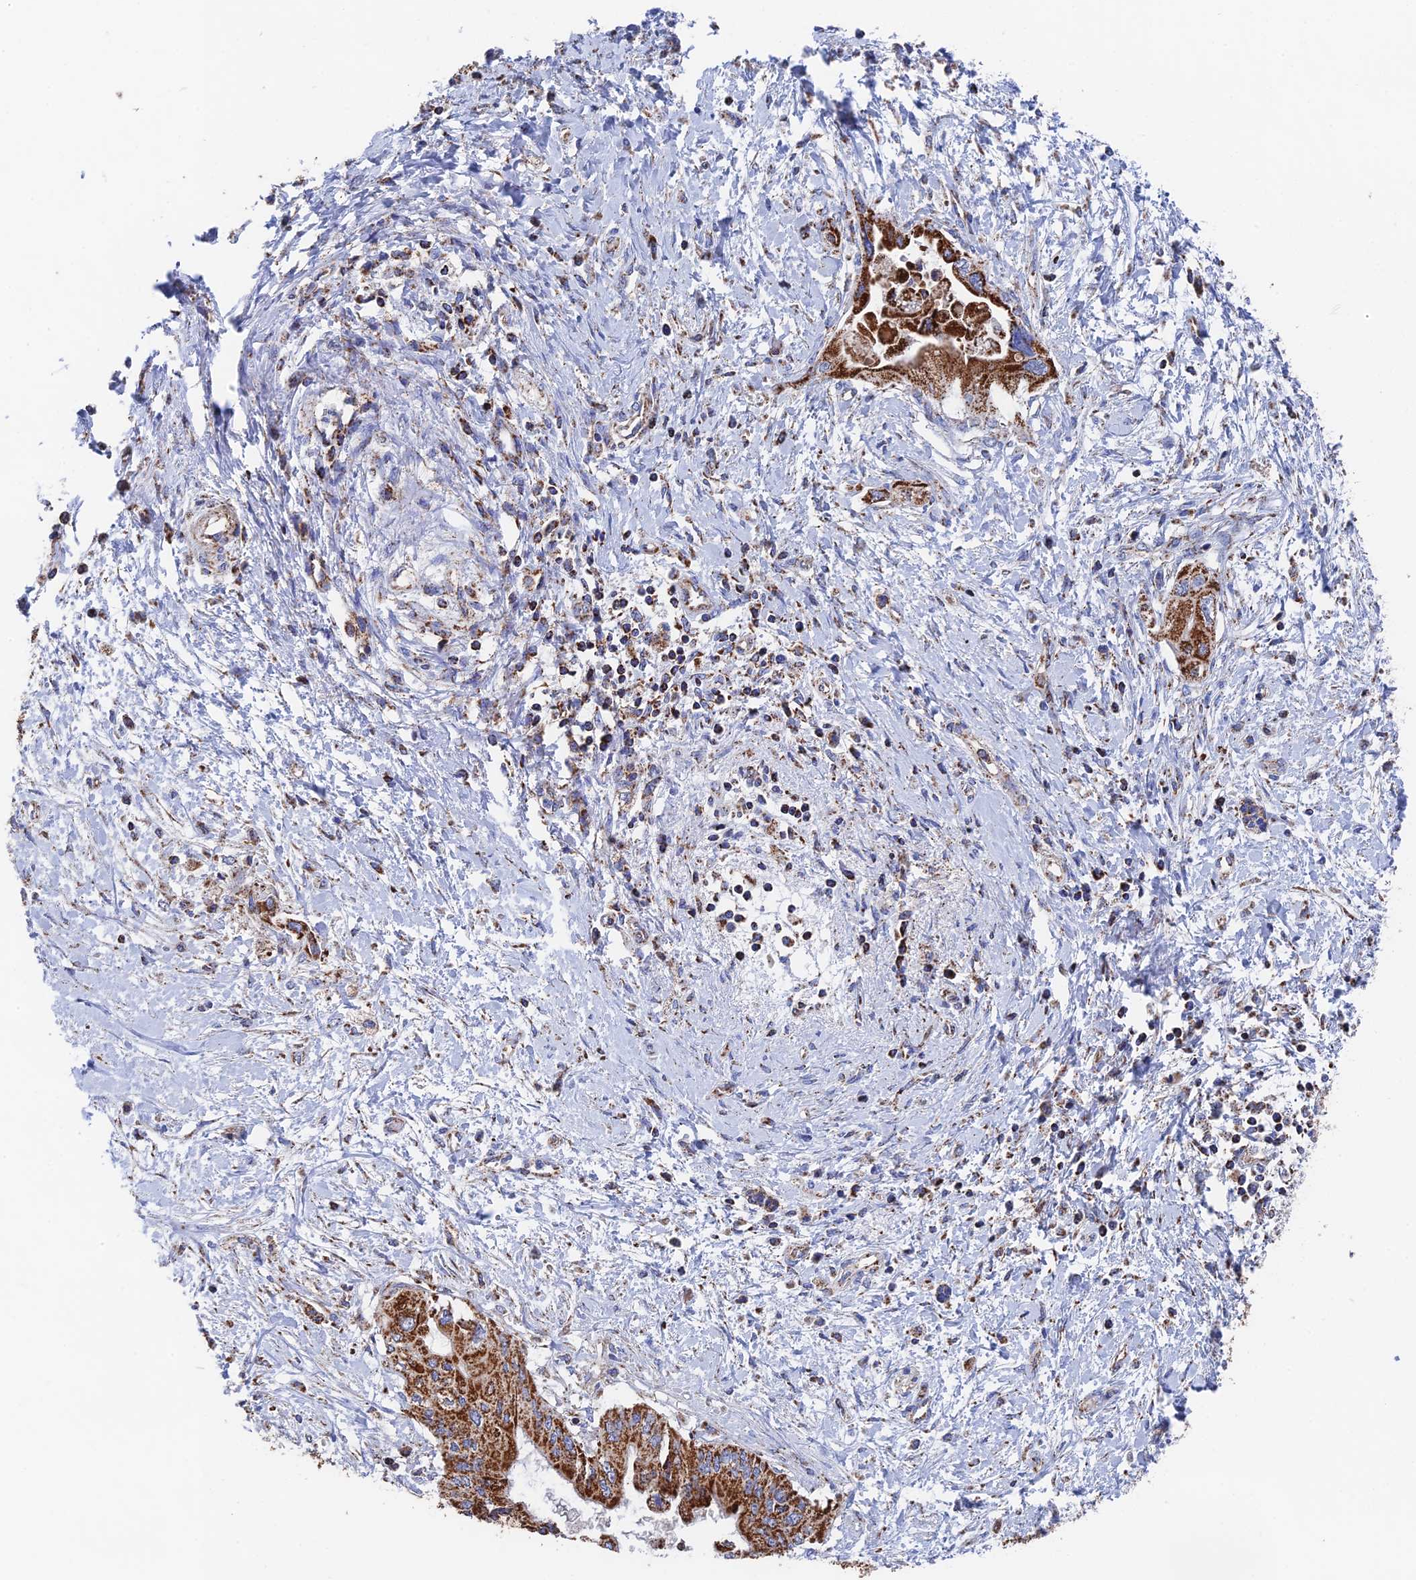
{"staining": {"intensity": "strong", "quantity": ">75%", "location": "cytoplasmic/membranous"}, "tissue": "pancreatic cancer", "cell_type": "Tumor cells", "image_type": "cancer", "snomed": [{"axis": "morphology", "description": "Adenocarcinoma, NOS"}, {"axis": "topography", "description": "Pancreas"}], "caption": "There is high levels of strong cytoplasmic/membranous positivity in tumor cells of pancreatic adenocarcinoma, as demonstrated by immunohistochemical staining (brown color).", "gene": "HAUS8", "patient": {"sex": "male", "age": 46}}